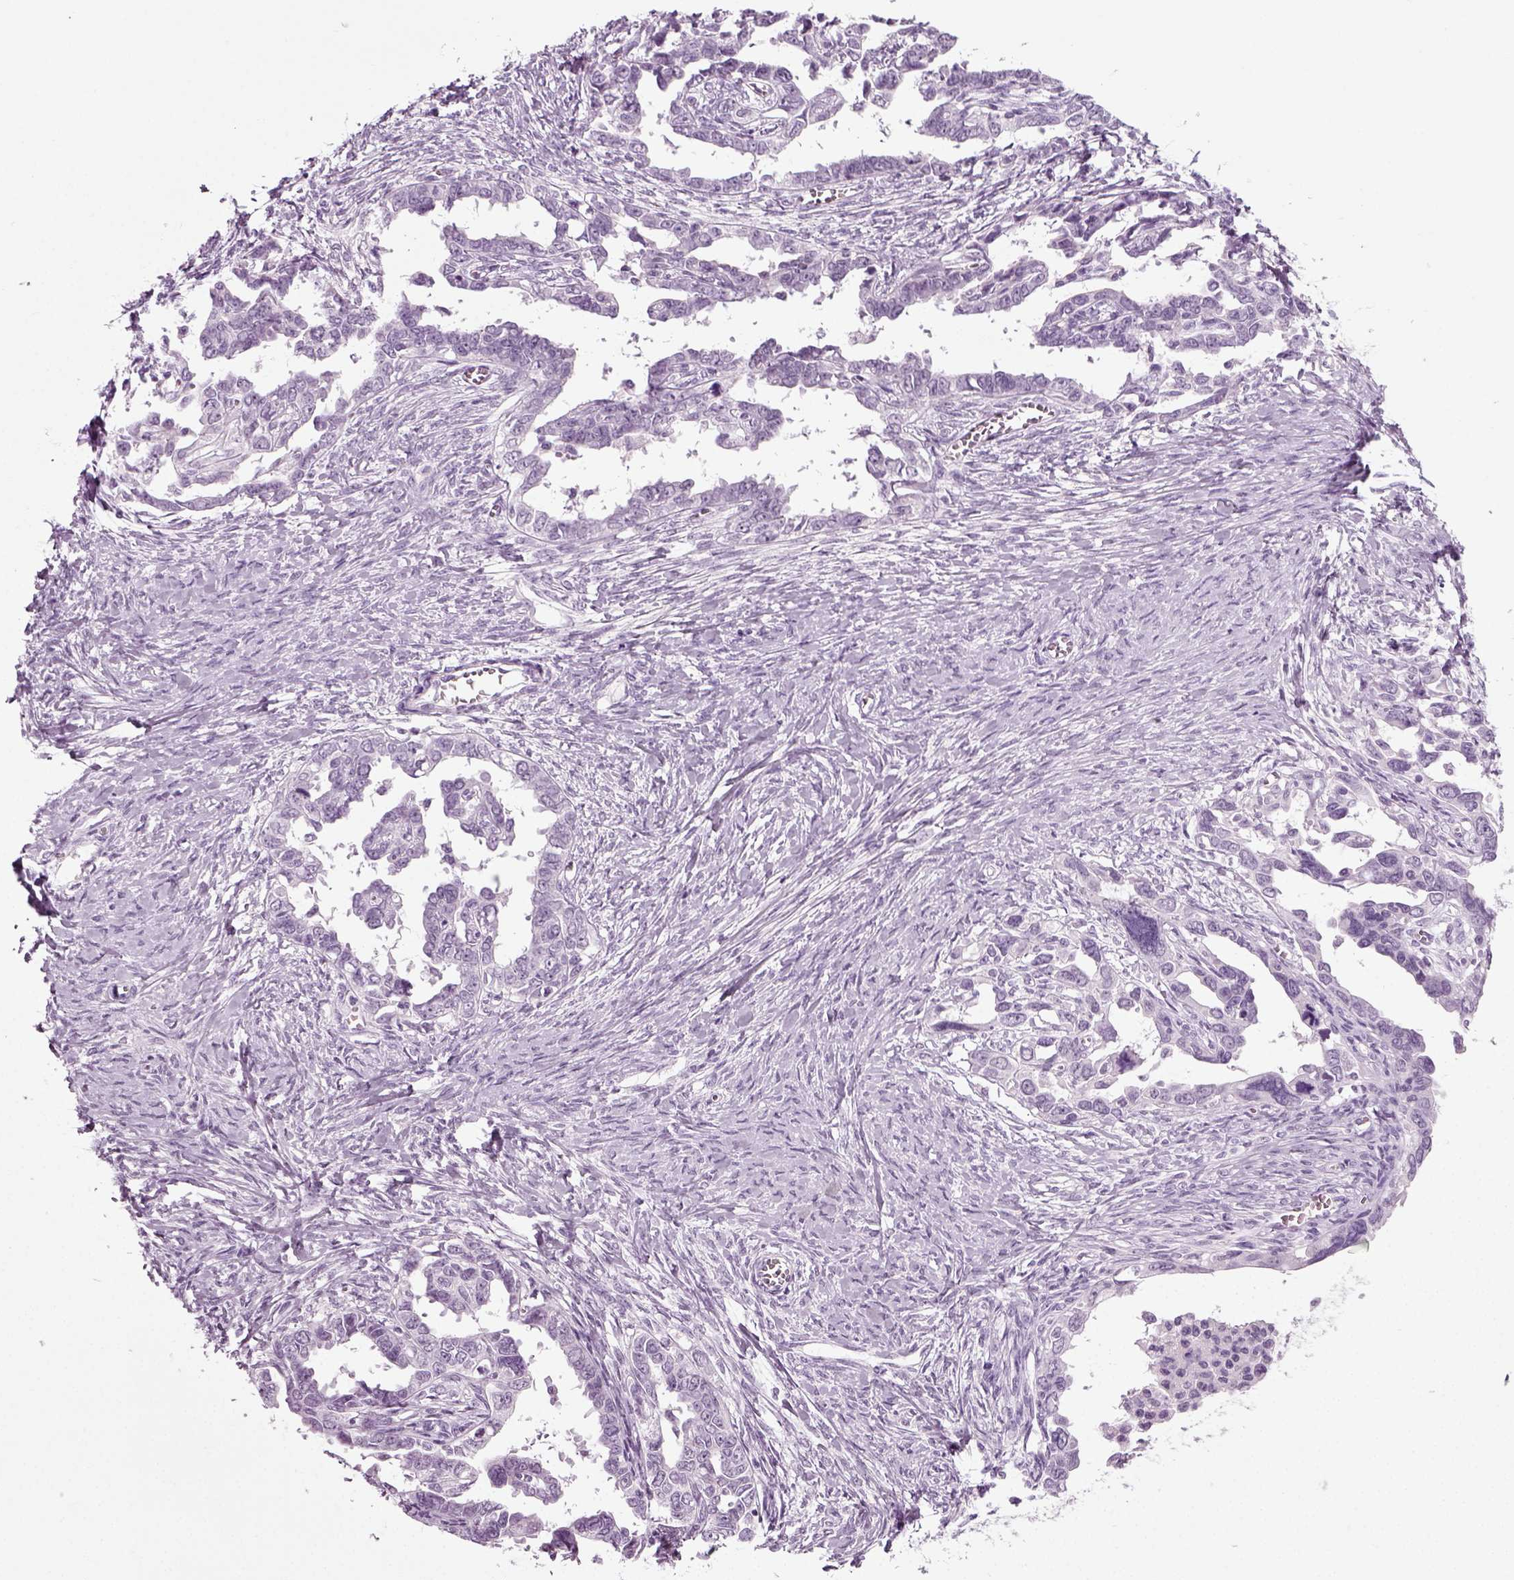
{"staining": {"intensity": "negative", "quantity": "none", "location": "none"}, "tissue": "ovarian cancer", "cell_type": "Tumor cells", "image_type": "cancer", "snomed": [{"axis": "morphology", "description": "Cystadenocarcinoma, serous, NOS"}, {"axis": "topography", "description": "Ovary"}], "caption": "A histopathology image of serous cystadenocarcinoma (ovarian) stained for a protein reveals no brown staining in tumor cells.", "gene": "ZC2HC1C", "patient": {"sex": "female", "age": 69}}